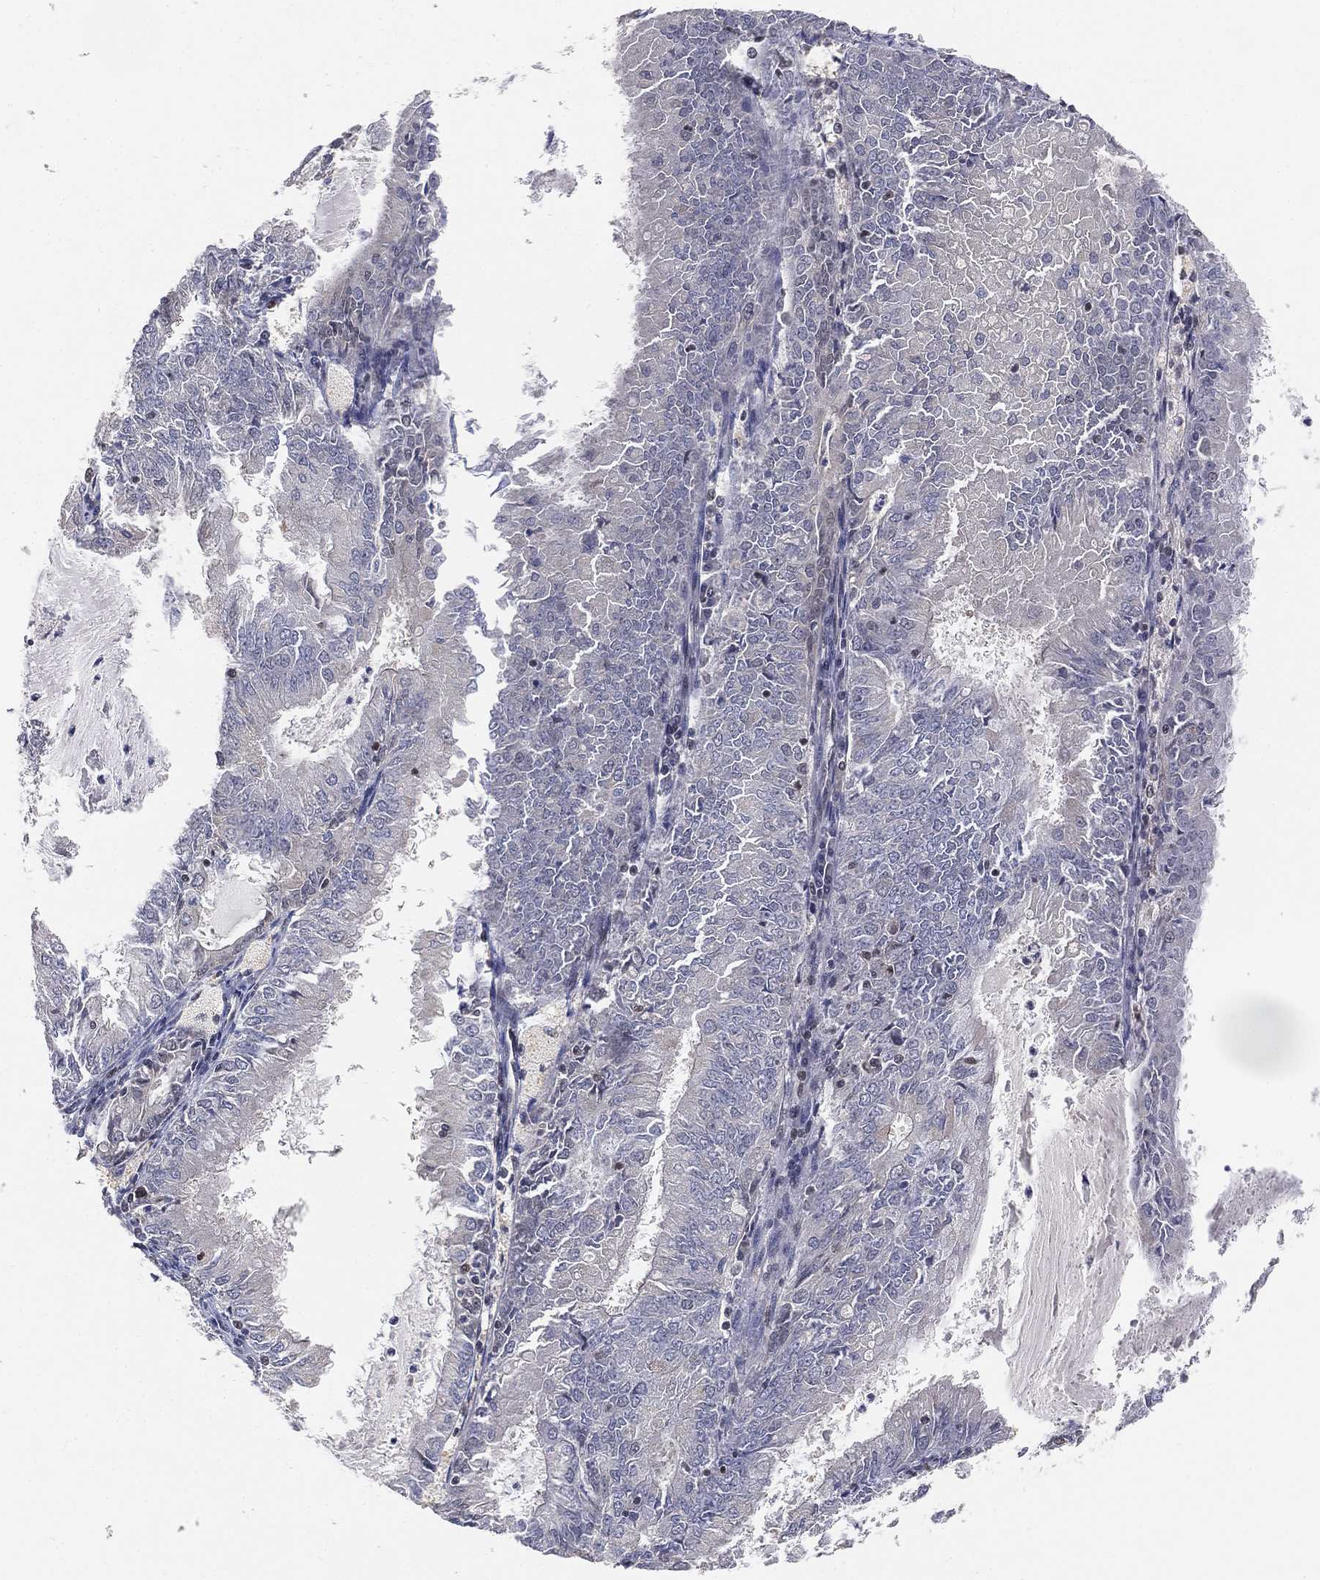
{"staining": {"intensity": "negative", "quantity": "none", "location": "none"}, "tissue": "endometrial cancer", "cell_type": "Tumor cells", "image_type": "cancer", "snomed": [{"axis": "morphology", "description": "Adenocarcinoma, NOS"}, {"axis": "topography", "description": "Endometrium"}], "caption": "Immunohistochemistry micrograph of neoplastic tissue: human adenocarcinoma (endometrial) stained with DAB (3,3'-diaminobenzidine) displays no significant protein staining in tumor cells.", "gene": "CRTC3", "patient": {"sex": "female", "age": 57}}